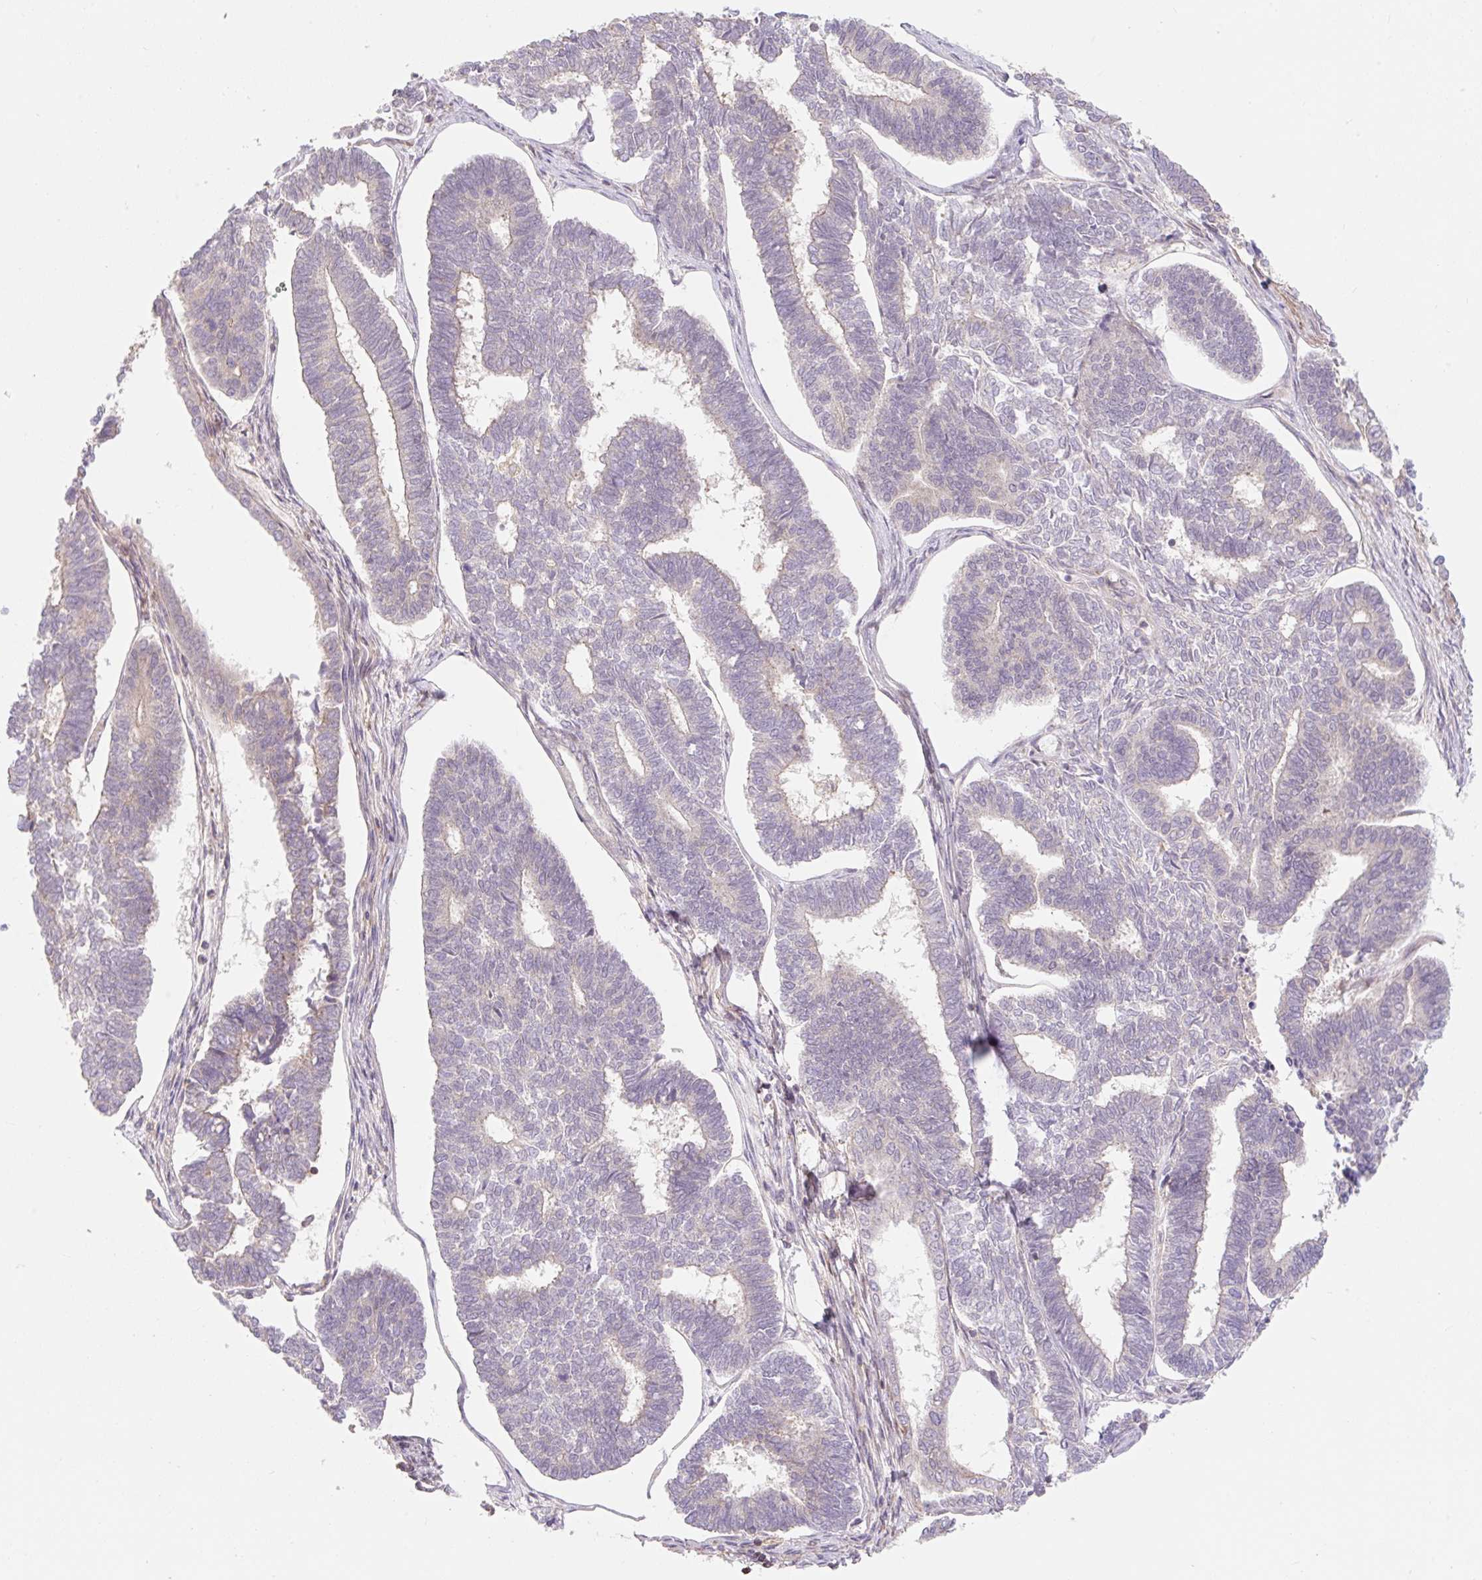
{"staining": {"intensity": "negative", "quantity": "none", "location": "none"}, "tissue": "endometrial cancer", "cell_type": "Tumor cells", "image_type": "cancer", "snomed": [{"axis": "morphology", "description": "Adenocarcinoma, NOS"}, {"axis": "topography", "description": "Endometrium"}], "caption": "This is an immunohistochemistry image of human endometrial cancer (adenocarcinoma). There is no expression in tumor cells.", "gene": "EMC10", "patient": {"sex": "female", "age": 70}}